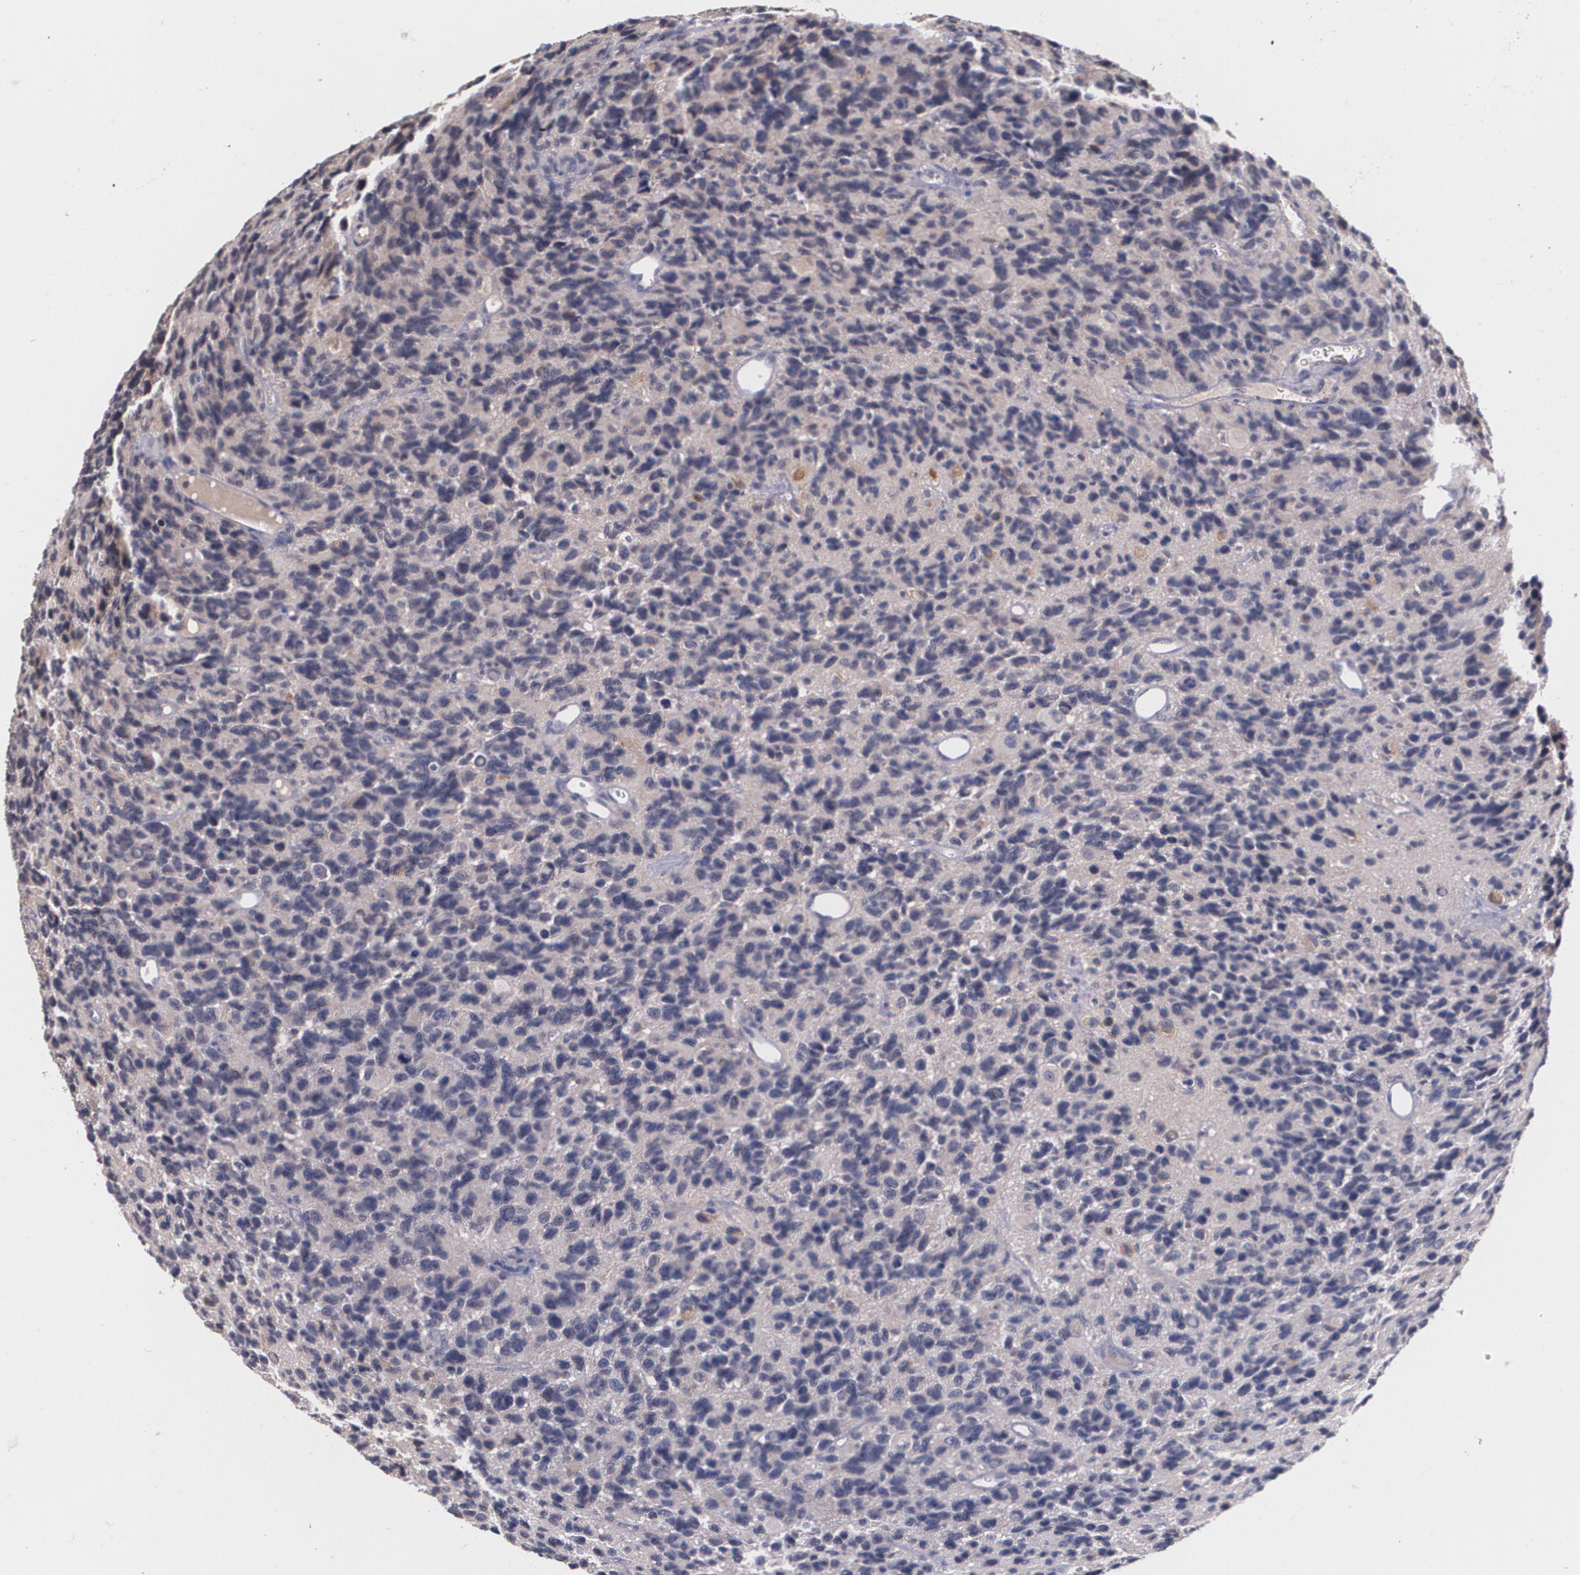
{"staining": {"intensity": "negative", "quantity": "none", "location": "none"}, "tissue": "glioma", "cell_type": "Tumor cells", "image_type": "cancer", "snomed": [{"axis": "morphology", "description": "Glioma, malignant, High grade"}, {"axis": "topography", "description": "Brain"}], "caption": "An immunohistochemistry image of glioma is shown. There is no staining in tumor cells of glioma.", "gene": "IFNGR2", "patient": {"sex": "male", "age": 77}}